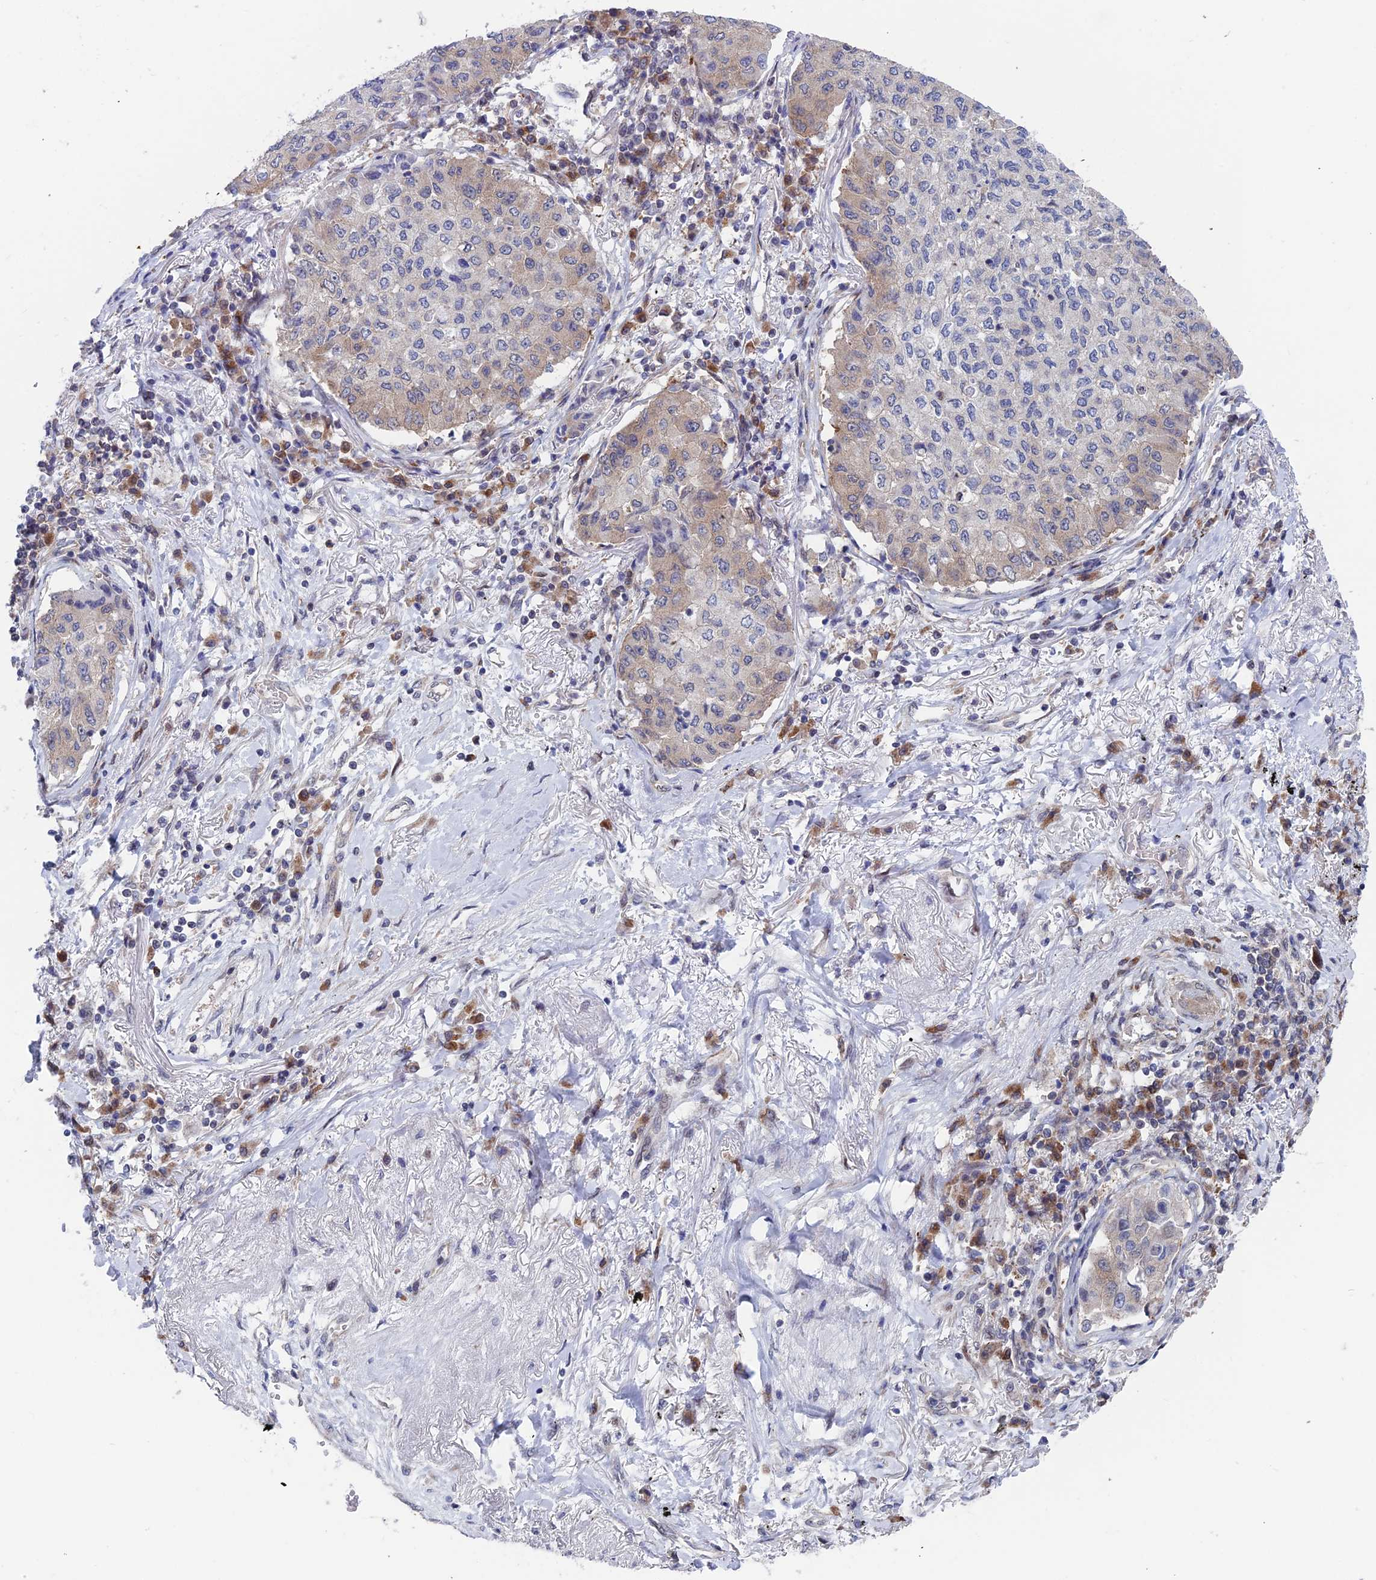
{"staining": {"intensity": "moderate", "quantity": "<25%", "location": "cytoplasmic/membranous"}, "tissue": "lung cancer", "cell_type": "Tumor cells", "image_type": "cancer", "snomed": [{"axis": "morphology", "description": "Squamous cell carcinoma, NOS"}, {"axis": "topography", "description": "Lung"}], "caption": "Immunohistochemical staining of human lung squamous cell carcinoma exhibits low levels of moderate cytoplasmic/membranous protein positivity in approximately <25% of tumor cells.", "gene": "IGBP1", "patient": {"sex": "male", "age": 74}}